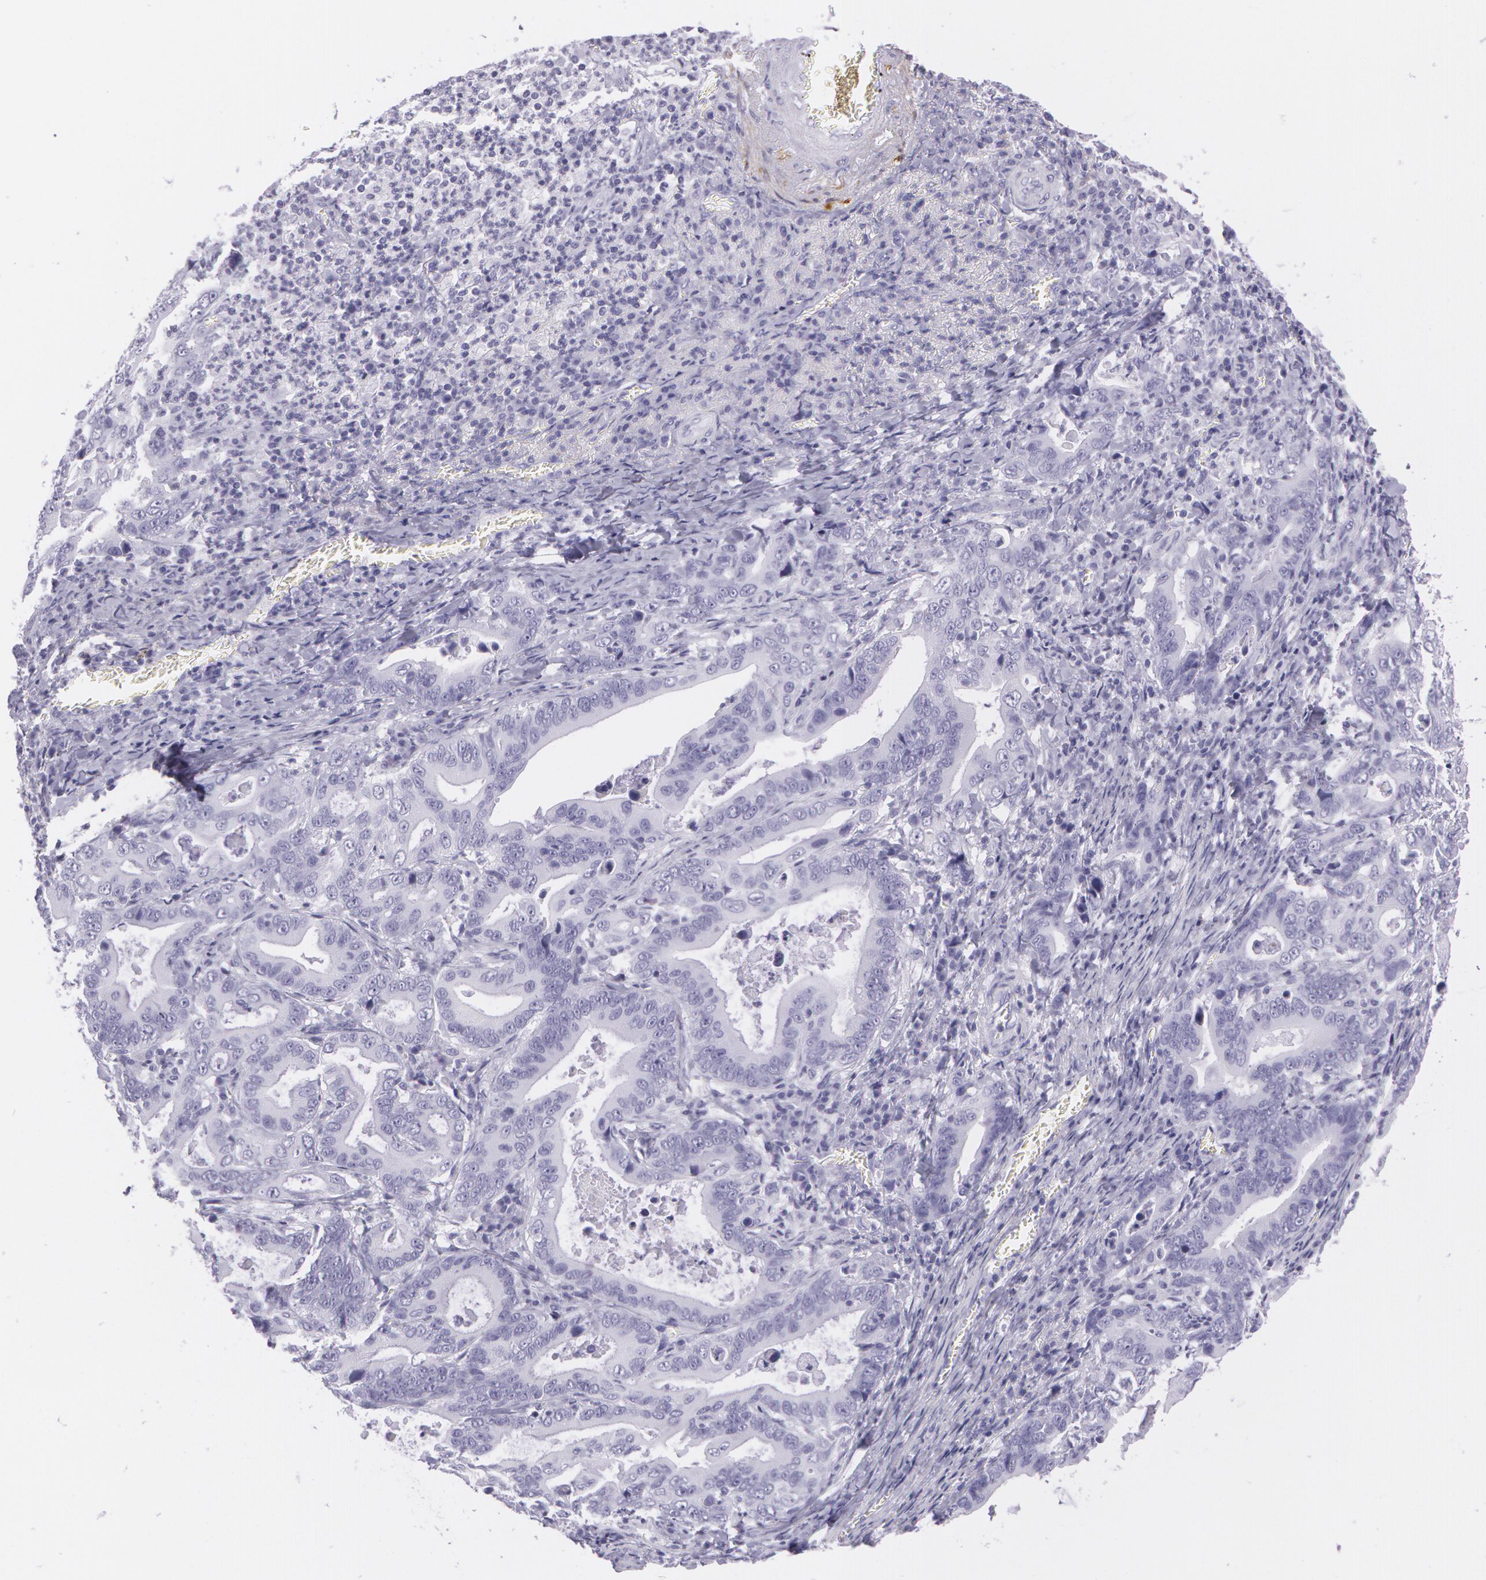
{"staining": {"intensity": "negative", "quantity": "none", "location": "none"}, "tissue": "stomach cancer", "cell_type": "Tumor cells", "image_type": "cancer", "snomed": [{"axis": "morphology", "description": "Adenocarcinoma, NOS"}, {"axis": "topography", "description": "Stomach, upper"}], "caption": "Stomach cancer was stained to show a protein in brown. There is no significant expression in tumor cells.", "gene": "SNCG", "patient": {"sex": "male", "age": 63}}